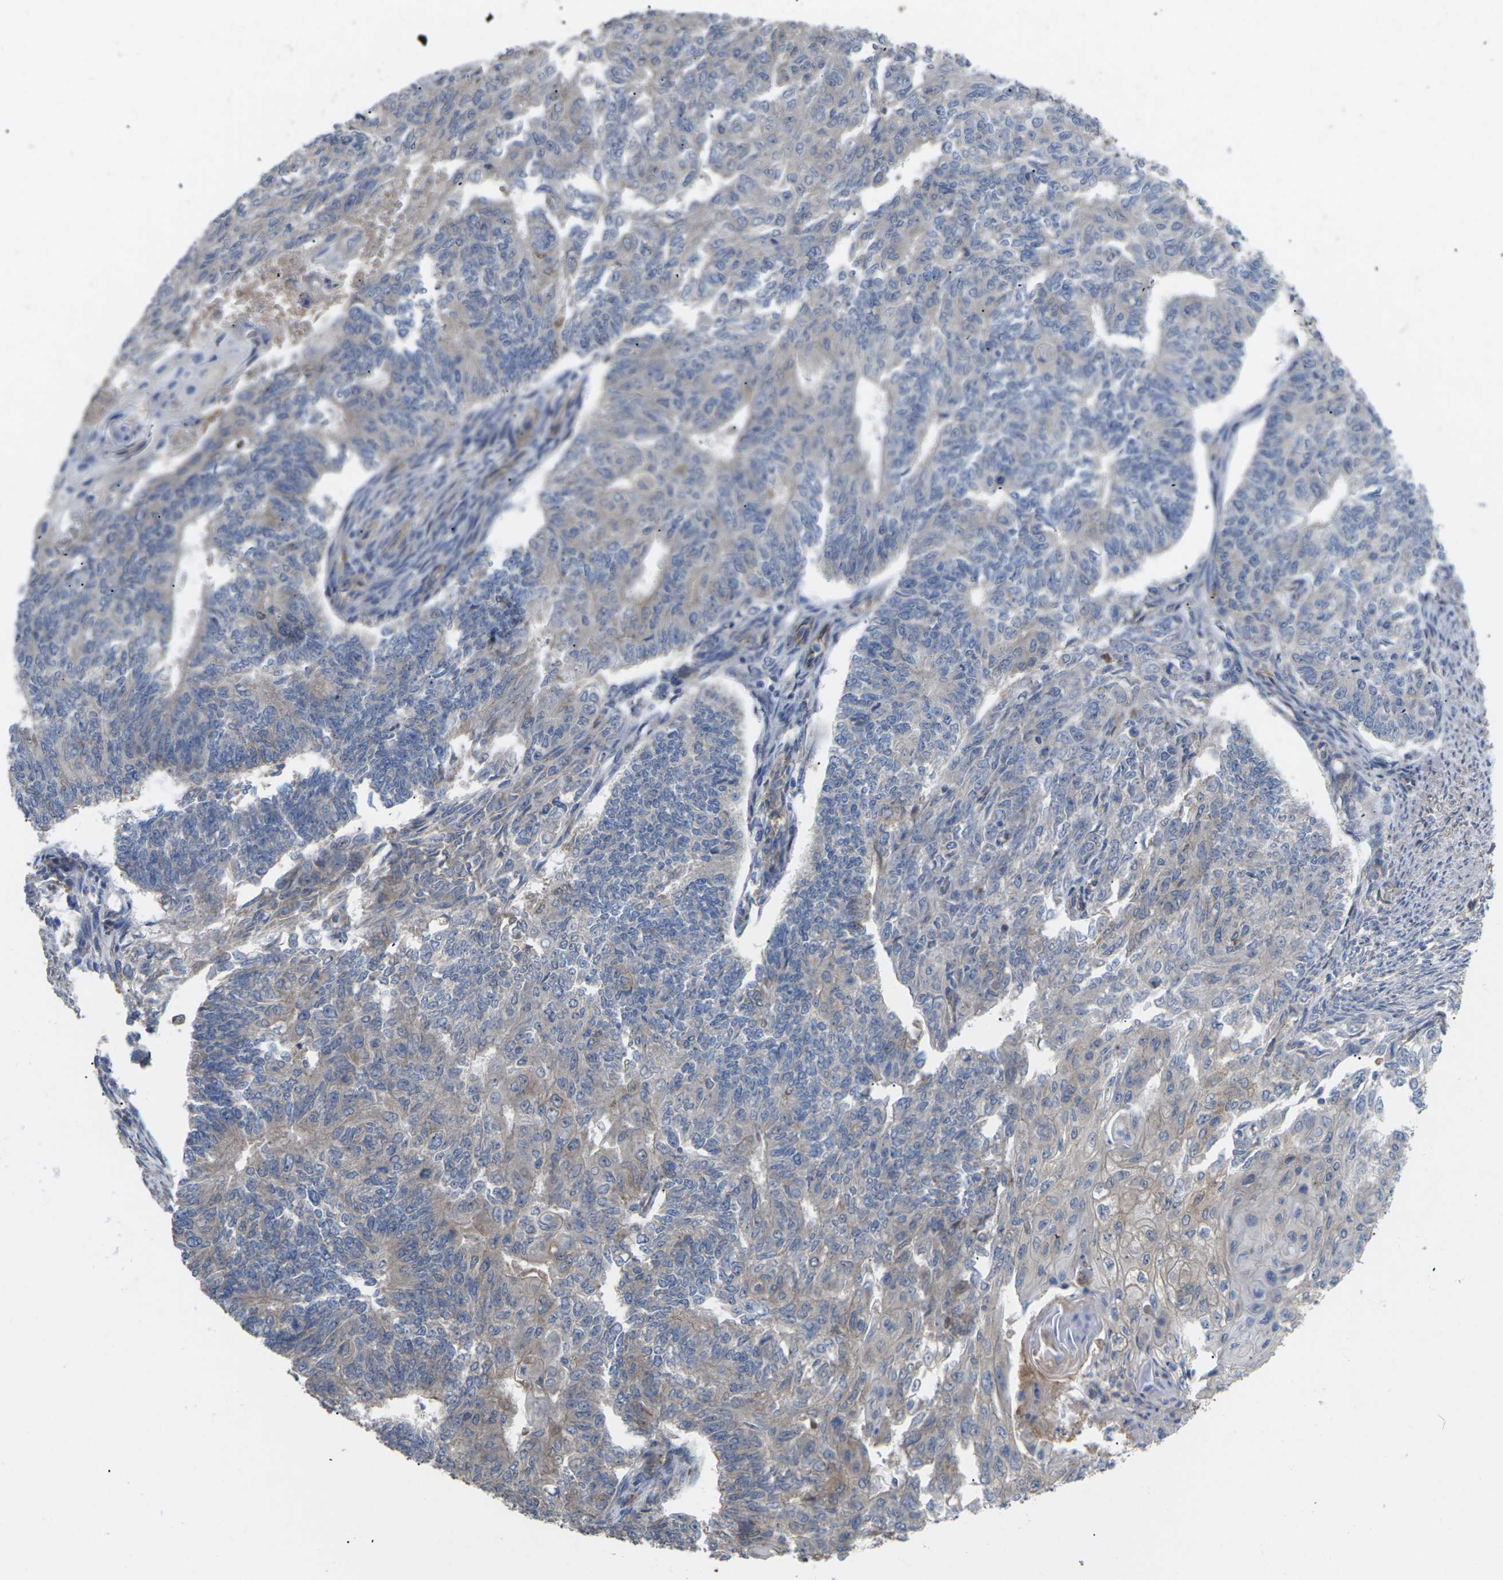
{"staining": {"intensity": "negative", "quantity": "none", "location": "none"}, "tissue": "endometrial cancer", "cell_type": "Tumor cells", "image_type": "cancer", "snomed": [{"axis": "morphology", "description": "Adenocarcinoma, NOS"}, {"axis": "topography", "description": "Endometrium"}], "caption": "The image demonstrates no staining of tumor cells in endometrial adenocarcinoma.", "gene": "TIAM1", "patient": {"sex": "female", "age": 32}}